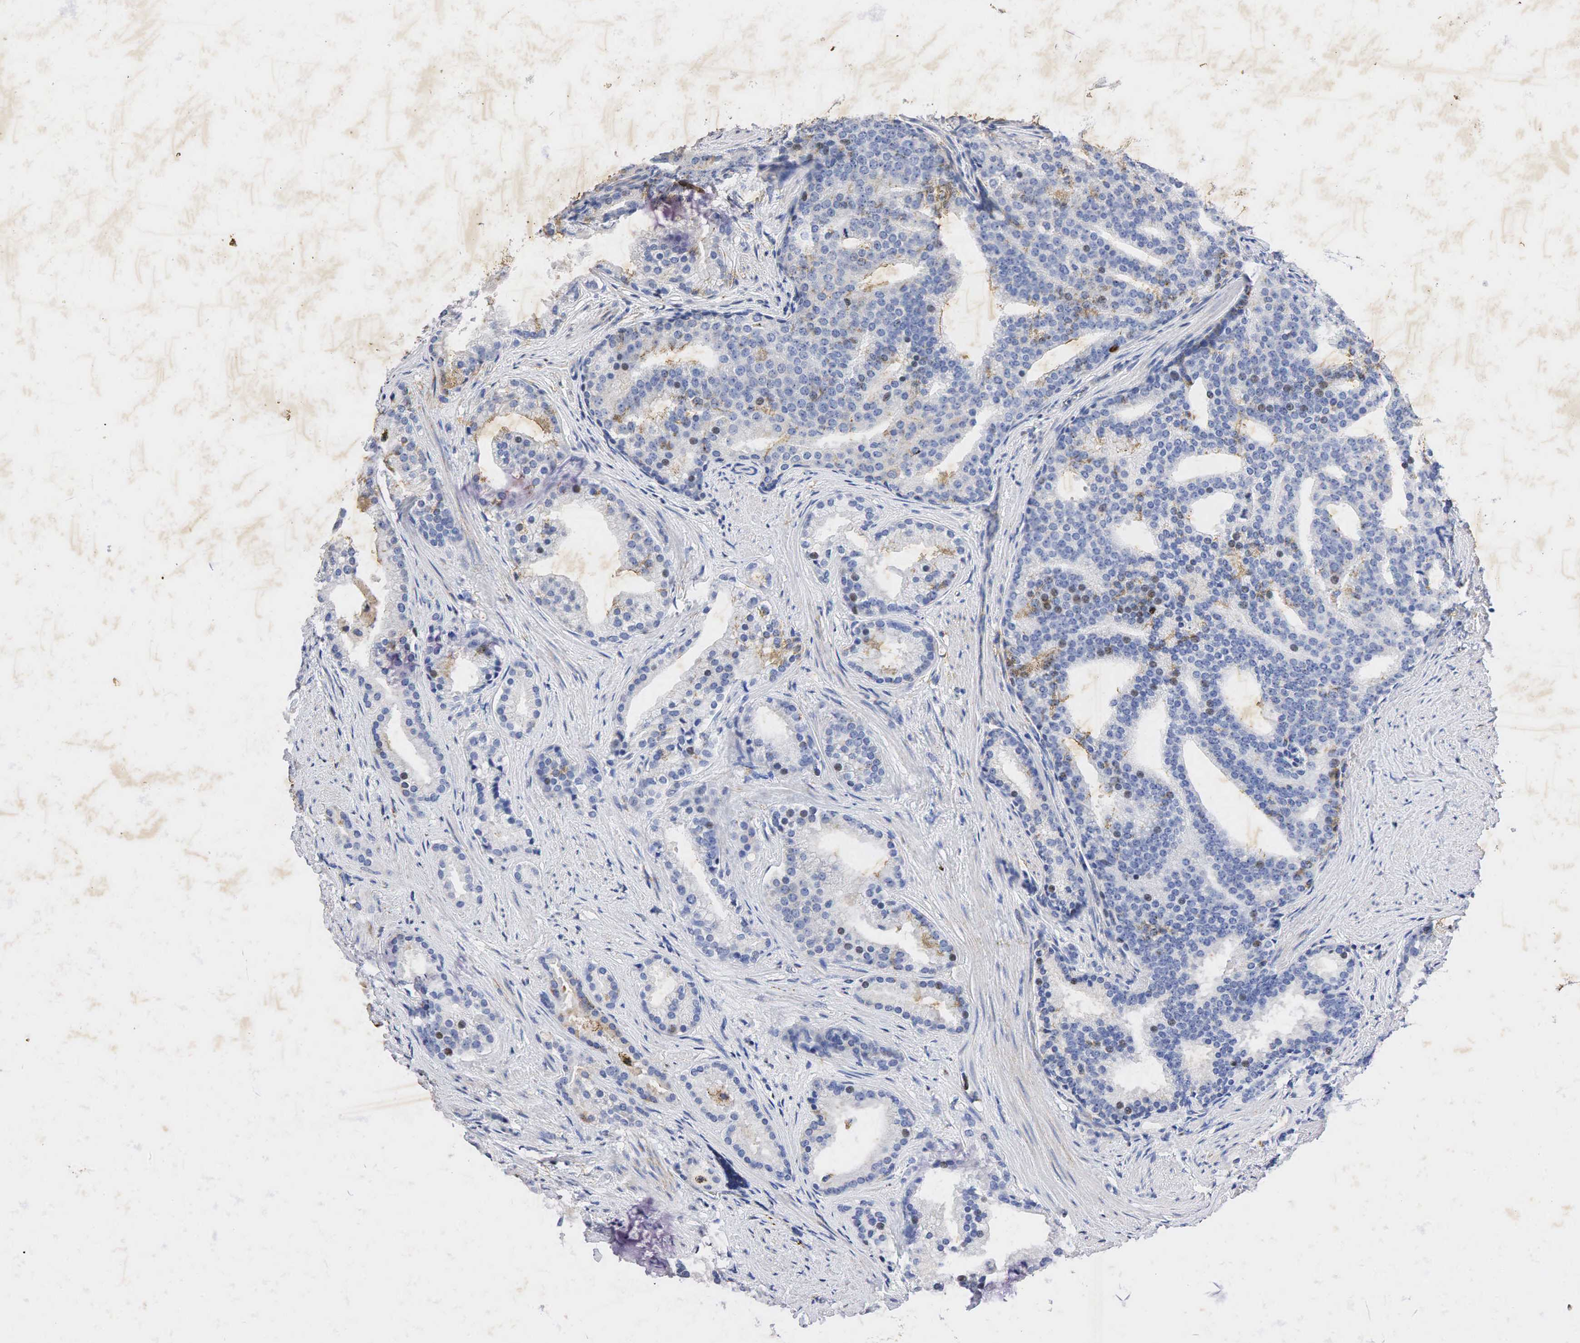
{"staining": {"intensity": "weak", "quantity": "<25%", "location": "cytoplasmic/membranous,nuclear"}, "tissue": "prostate cancer", "cell_type": "Tumor cells", "image_type": "cancer", "snomed": [{"axis": "morphology", "description": "Adenocarcinoma, Low grade"}, {"axis": "topography", "description": "Prostate"}], "caption": "IHC micrograph of human prostate cancer (low-grade adenocarcinoma) stained for a protein (brown), which displays no expression in tumor cells.", "gene": "SYP", "patient": {"sex": "male", "age": 71}}